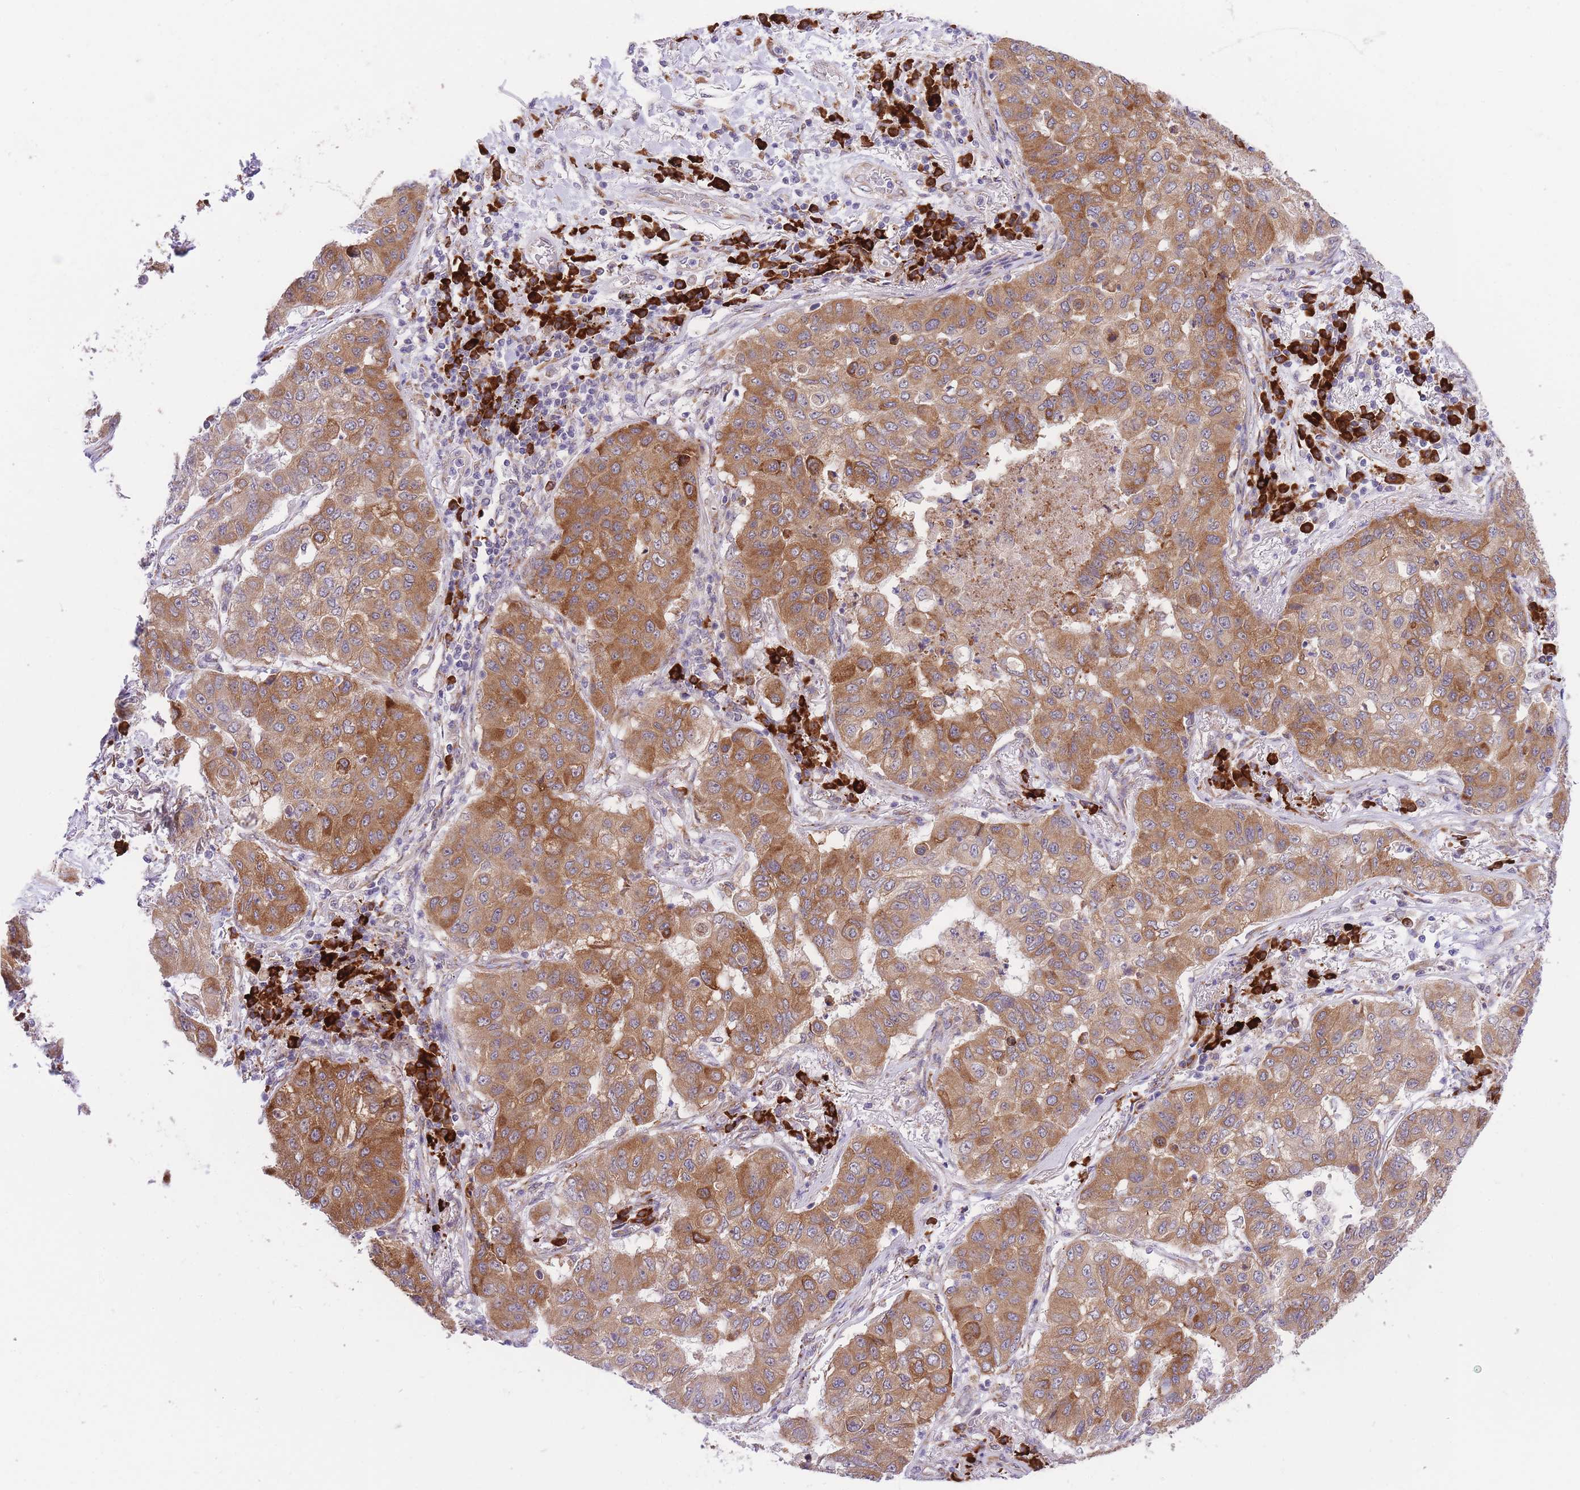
{"staining": {"intensity": "moderate", "quantity": ">75%", "location": "cytoplasmic/membranous"}, "tissue": "lung cancer", "cell_type": "Tumor cells", "image_type": "cancer", "snomed": [{"axis": "morphology", "description": "Squamous cell carcinoma, NOS"}, {"axis": "topography", "description": "Lung"}], "caption": "DAB (3,3'-diaminobenzidine) immunohistochemical staining of human lung cancer demonstrates moderate cytoplasmic/membranous protein staining in approximately >75% of tumor cells.", "gene": "EXOSC8", "patient": {"sex": "male", "age": 74}}